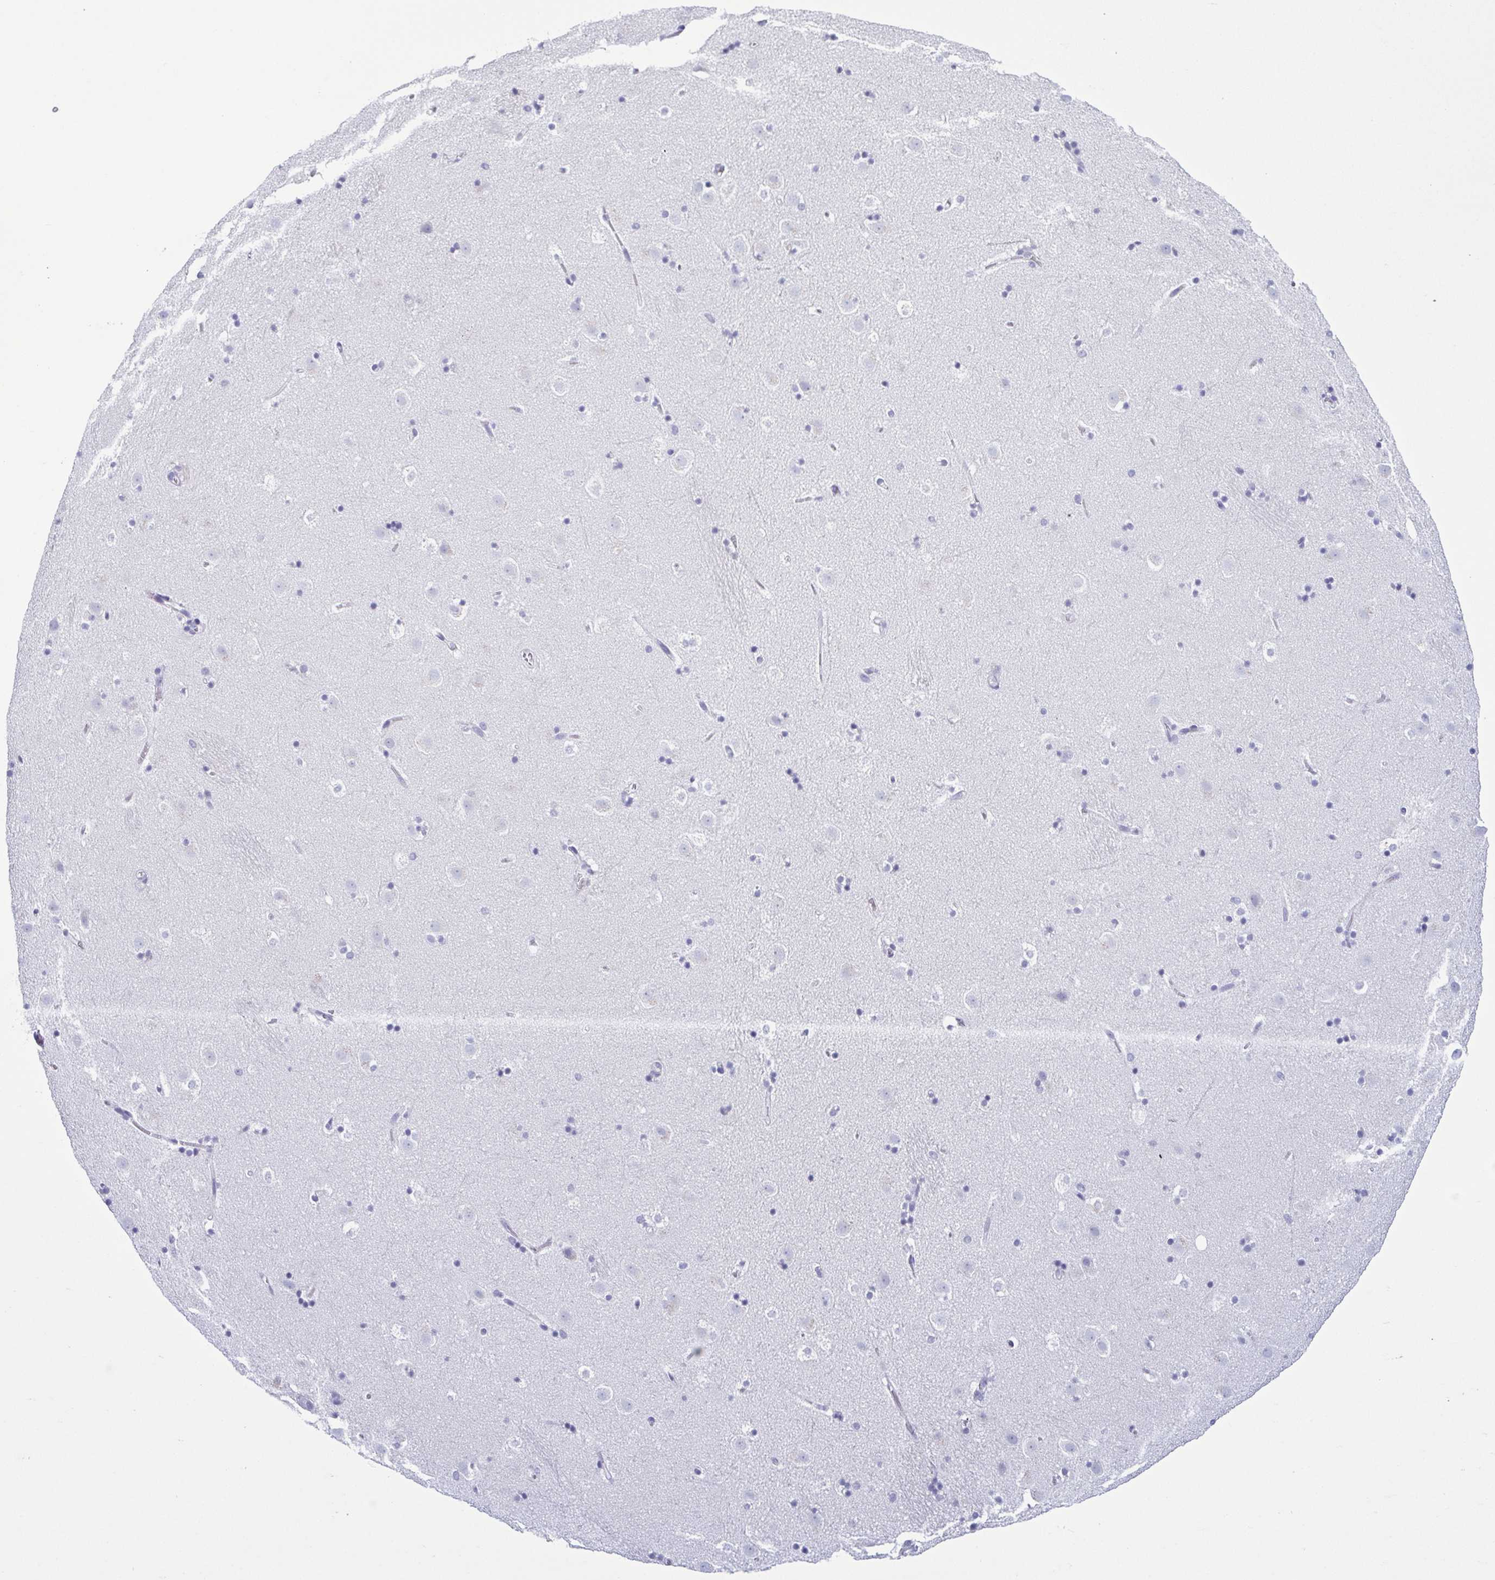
{"staining": {"intensity": "negative", "quantity": "none", "location": "none"}, "tissue": "caudate", "cell_type": "Glial cells", "image_type": "normal", "snomed": [{"axis": "morphology", "description": "Normal tissue, NOS"}, {"axis": "topography", "description": "Lateral ventricle wall"}], "caption": "DAB immunohistochemical staining of normal caudate exhibits no significant staining in glial cells. (DAB (3,3'-diaminobenzidine) immunohistochemistry visualized using brightfield microscopy, high magnification).", "gene": "KRT10", "patient": {"sex": "male", "age": 37}}